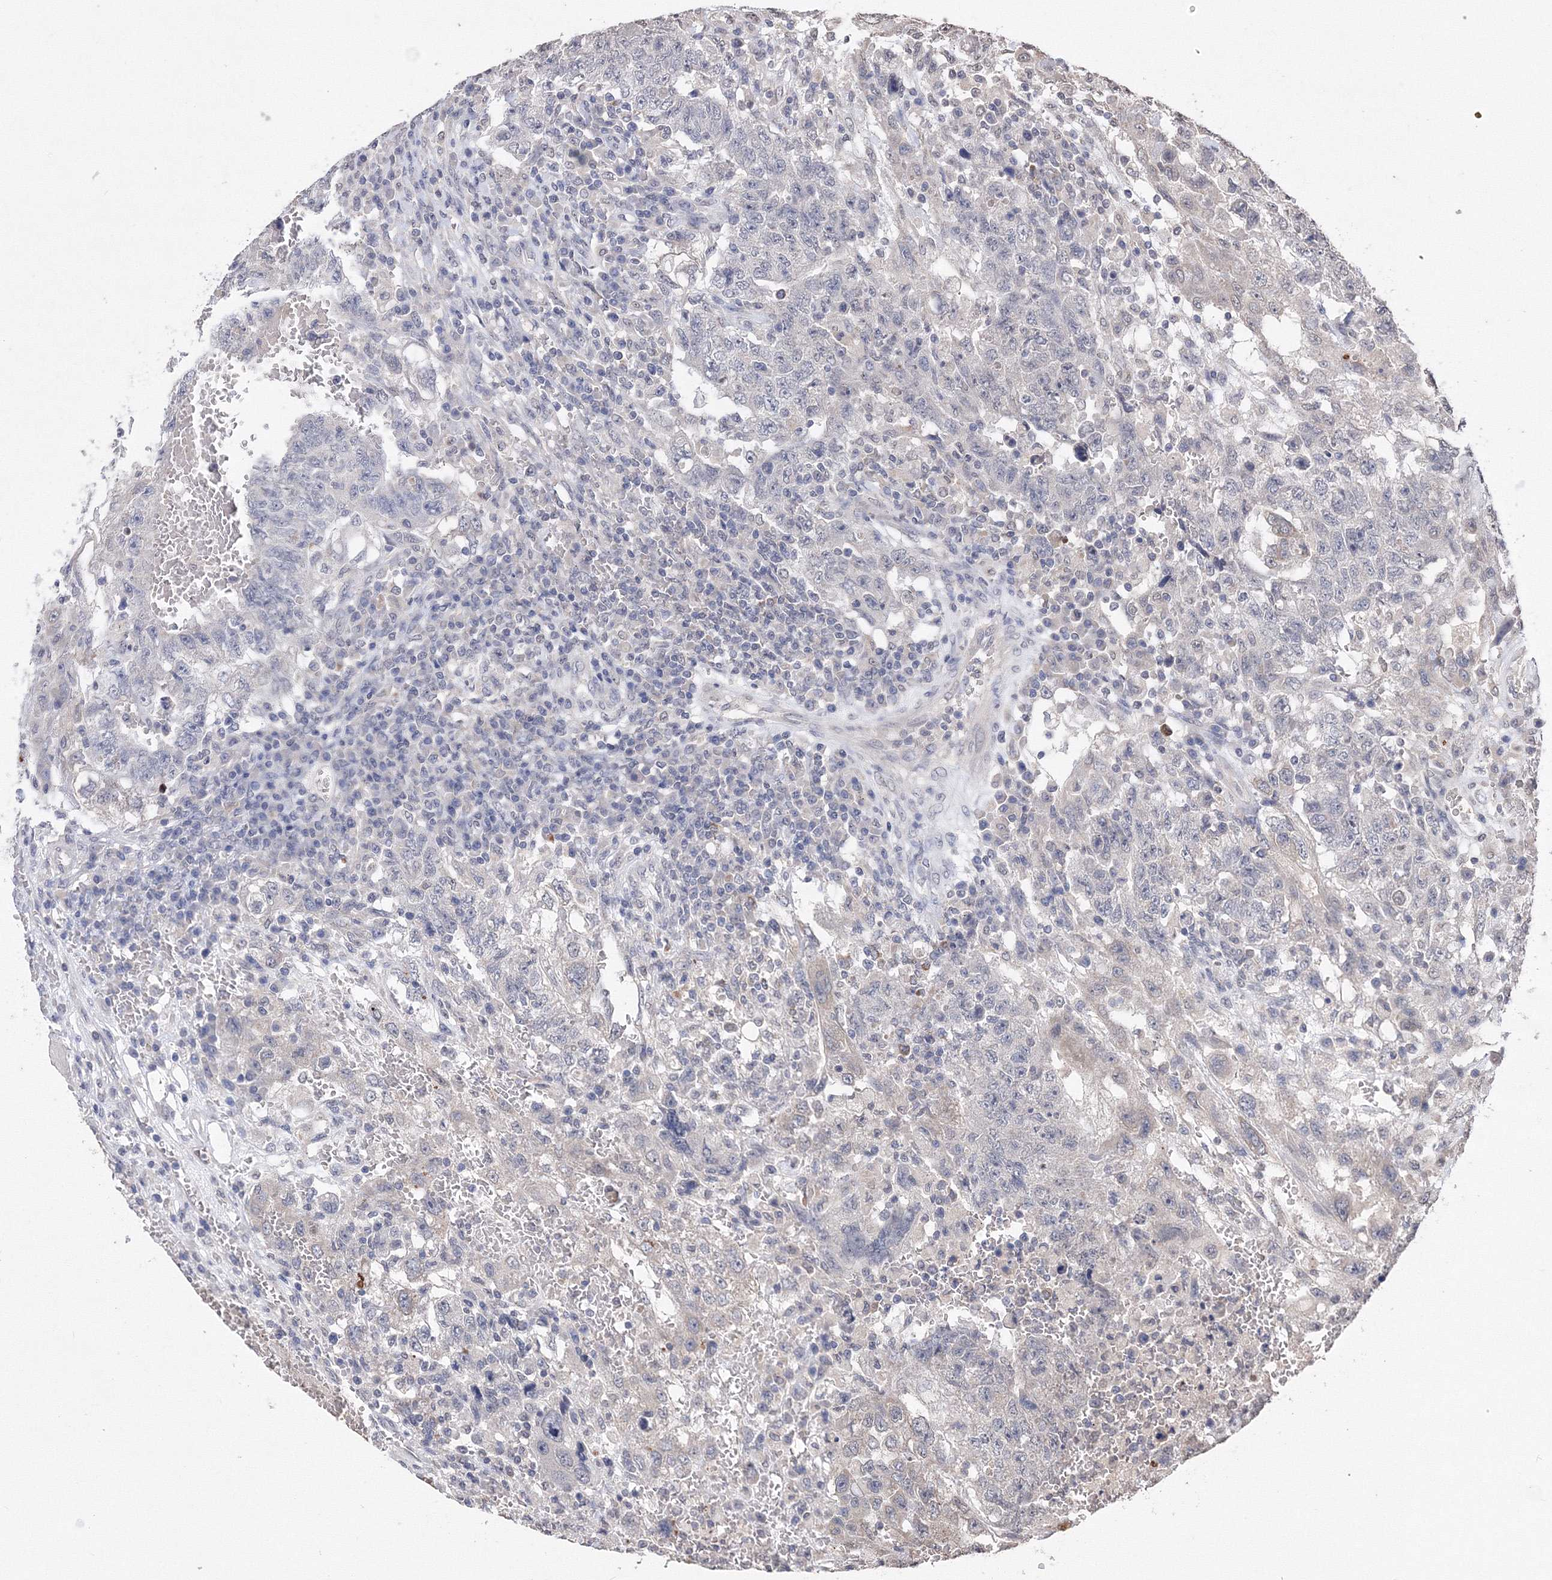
{"staining": {"intensity": "negative", "quantity": "none", "location": "none"}, "tissue": "testis cancer", "cell_type": "Tumor cells", "image_type": "cancer", "snomed": [{"axis": "morphology", "description": "Carcinoma, Embryonal, NOS"}, {"axis": "topography", "description": "Testis"}], "caption": "A high-resolution histopathology image shows immunohistochemistry staining of testis cancer, which exhibits no significant staining in tumor cells. The staining was performed using DAB (3,3'-diaminobenzidine) to visualize the protein expression in brown, while the nuclei were stained in blue with hematoxylin (Magnification: 20x).", "gene": "GPN1", "patient": {"sex": "male", "age": 26}}